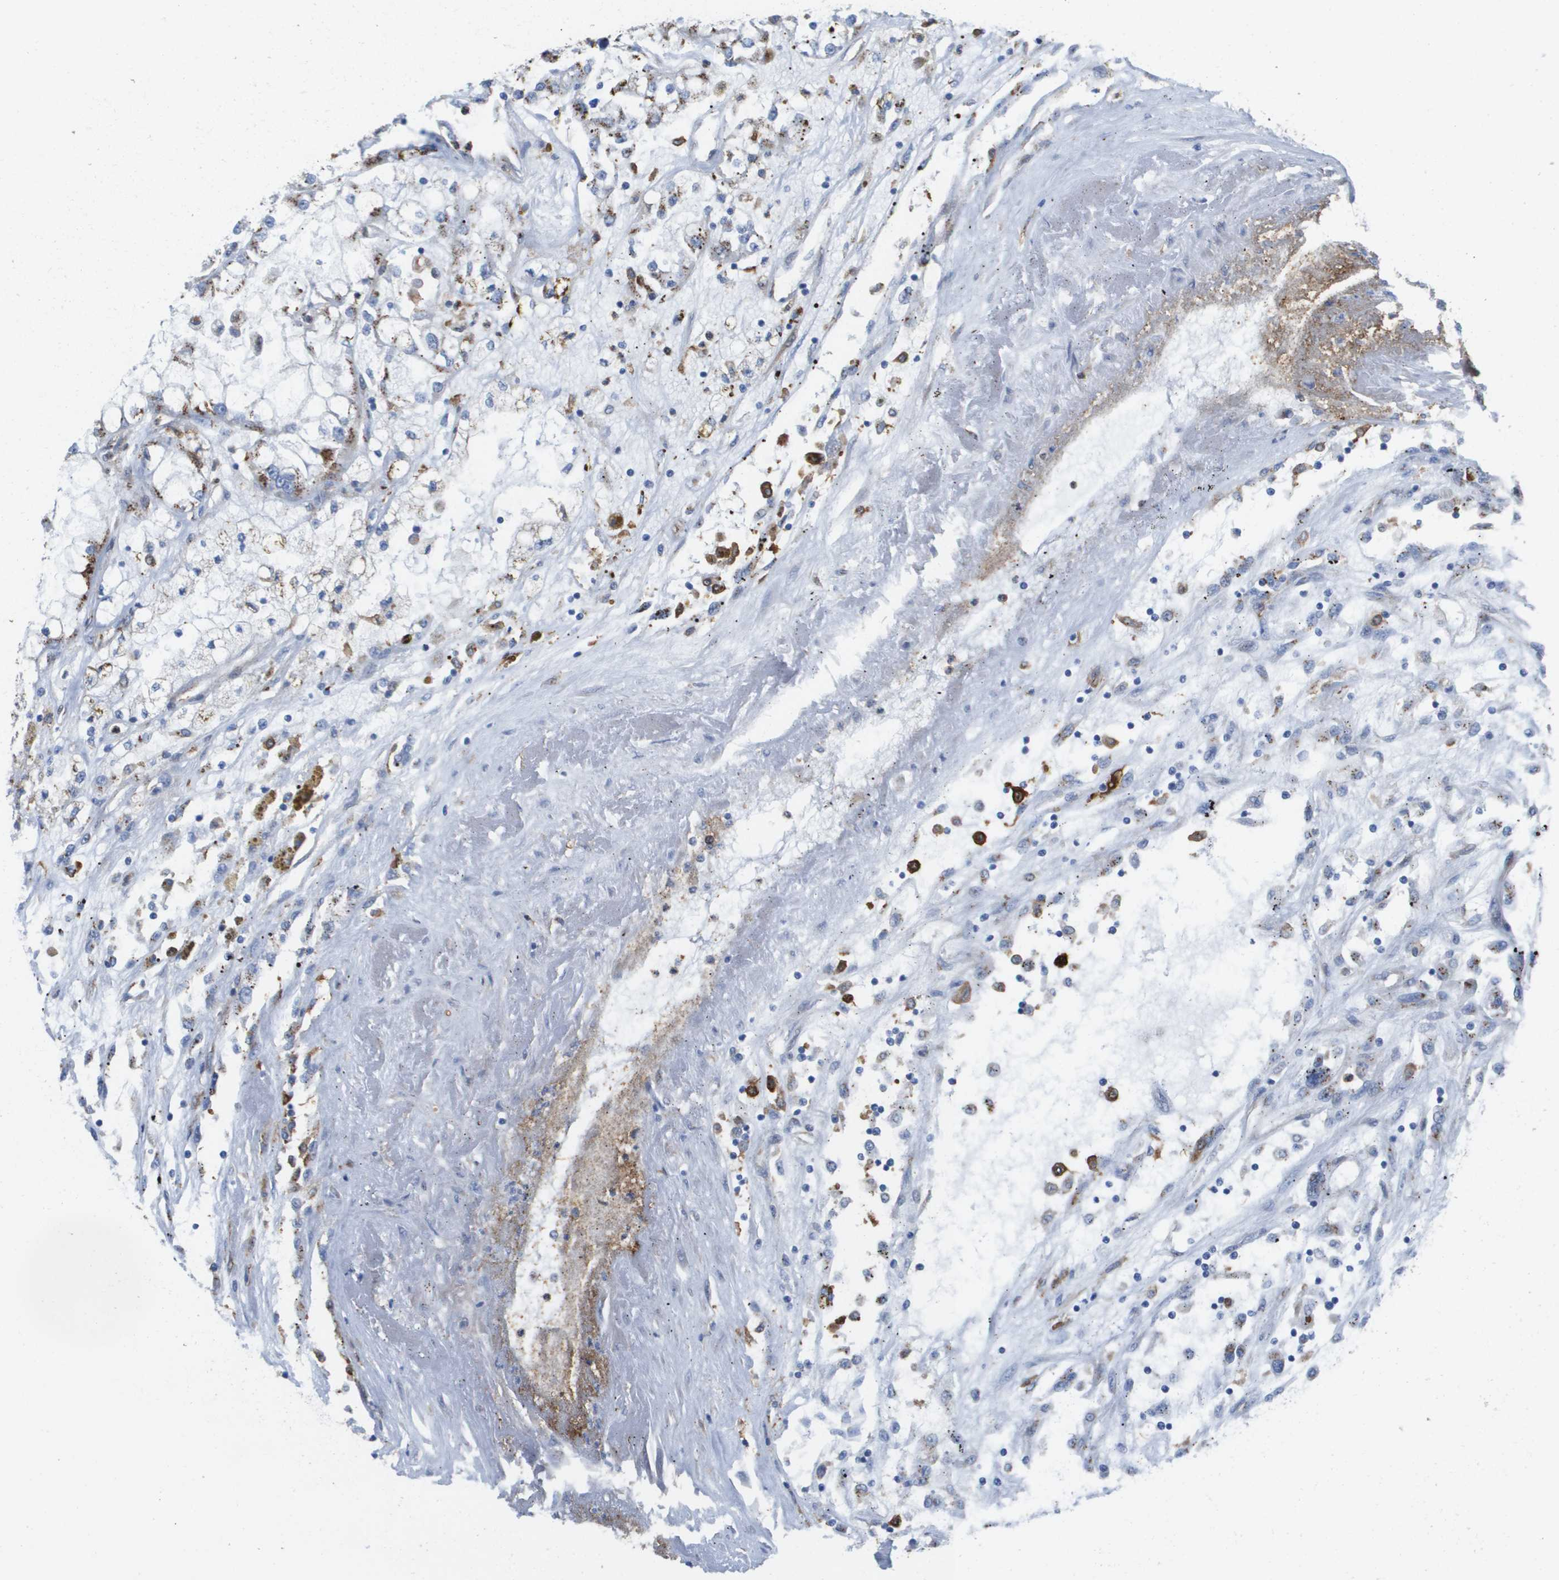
{"staining": {"intensity": "moderate", "quantity": "25%-75%", "location": "cytoplasmic/membranous"}, "tissue": "renal cancer", "cell_type": "Tumor cells", "image_type": "cancer", "snomed": [{"axis": "morphology", "description": "Adenocarcinoma, NOS"}, {"axis": "topography", "description": "Kidney"}], "caption": "A brown stain shows moderate cytoplasmic/membranous positivity of a protein in adenocarcinoma (renal) tumor cells.", "gene": "SLC37A2", "patient": {"sex": "female", "age": 52}}